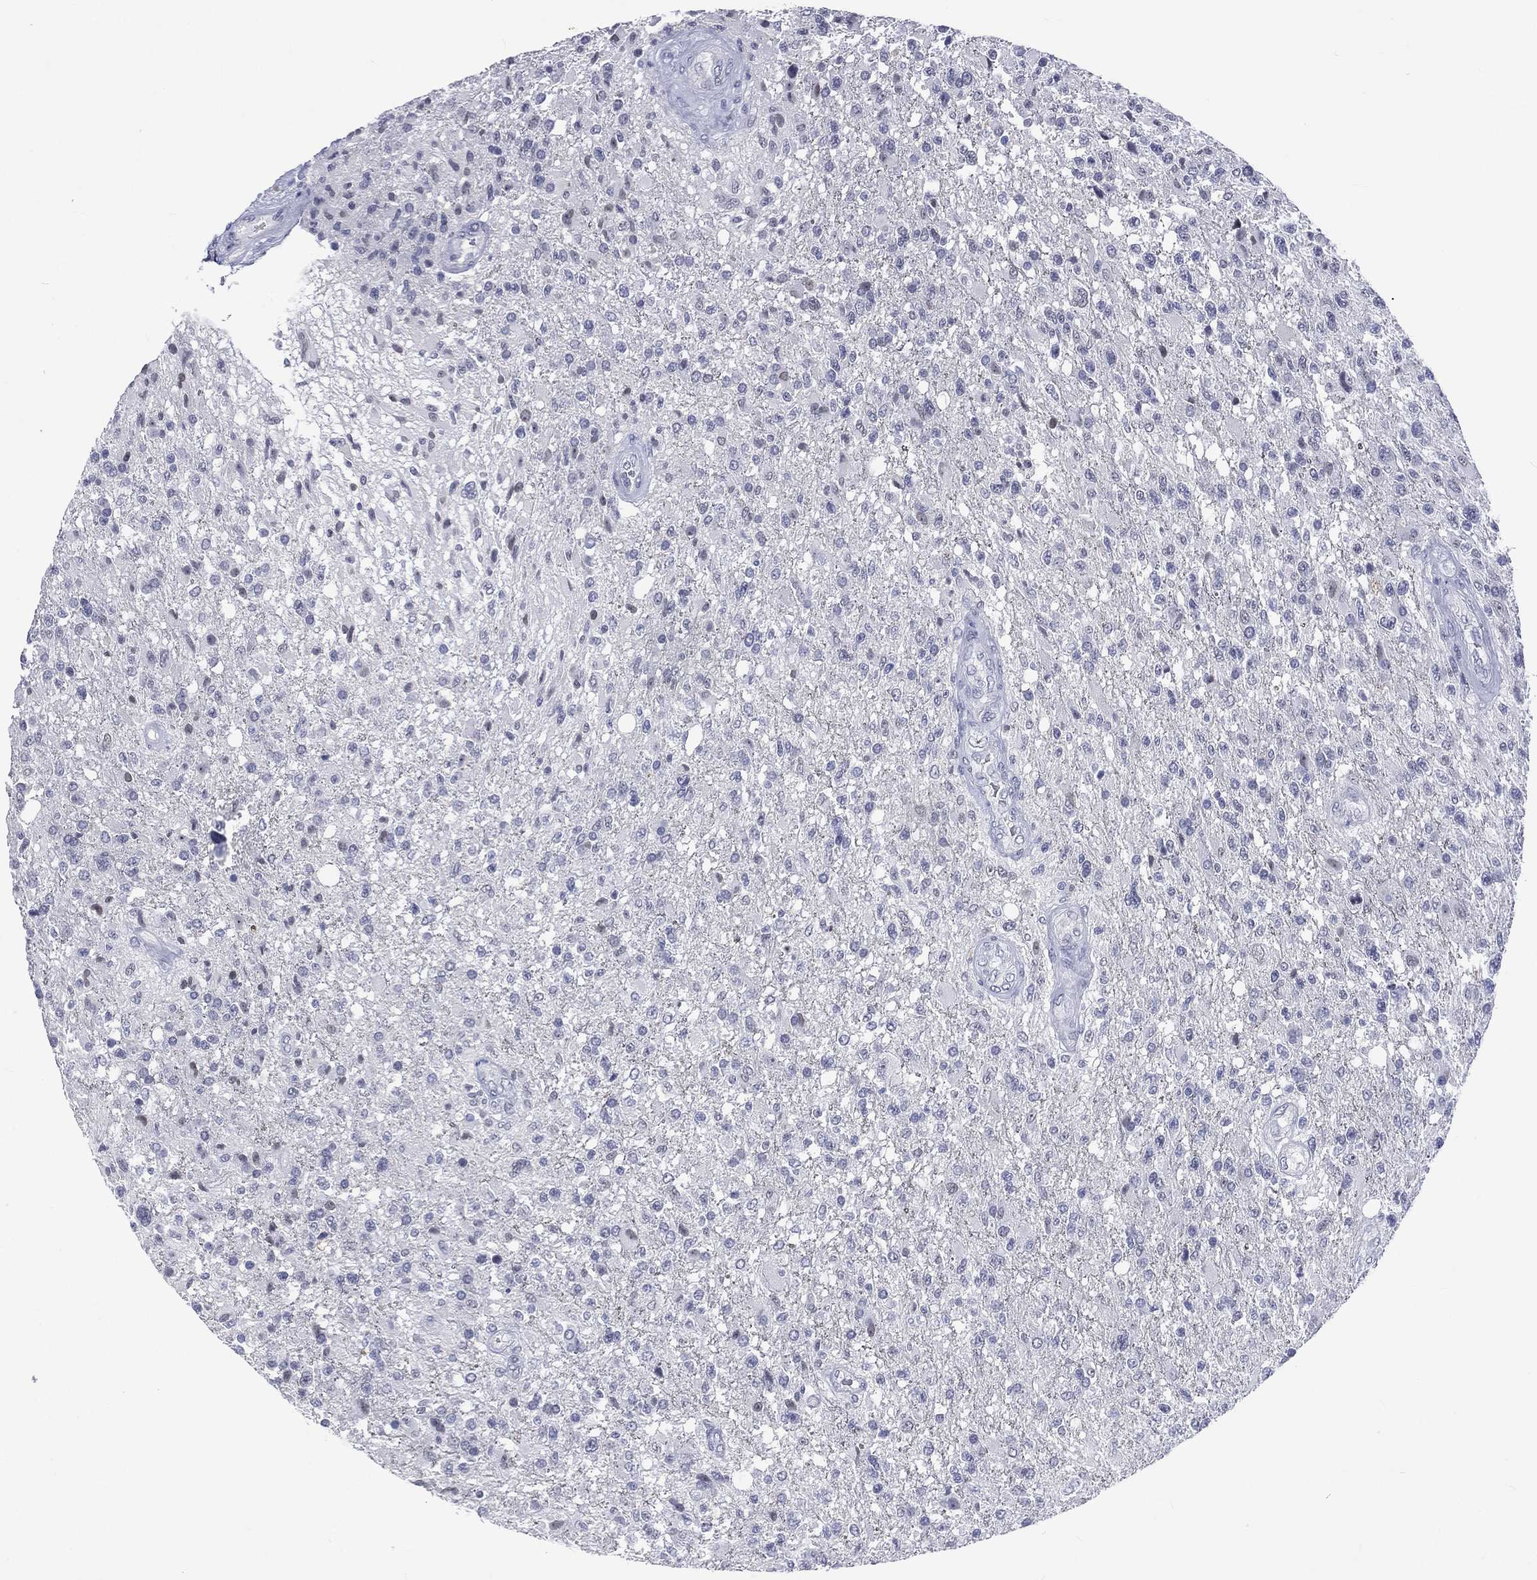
{"staining": {"intensity": "negative", "quantity": "none", "location": "none"}, "tissue": "glioma", "cell_type": "Tumor cells", "image_type": "cancer", "snomed": [{"axis": "morphology", "description": "Glioma, malignant, High grade"}, {"axis": "topography", "description": "Brain"}], "caption": "Tumor cells are negative for protein expression in human glioma.", "gene": "SSX1", "patient": {"sex": "male", "age": 56}}